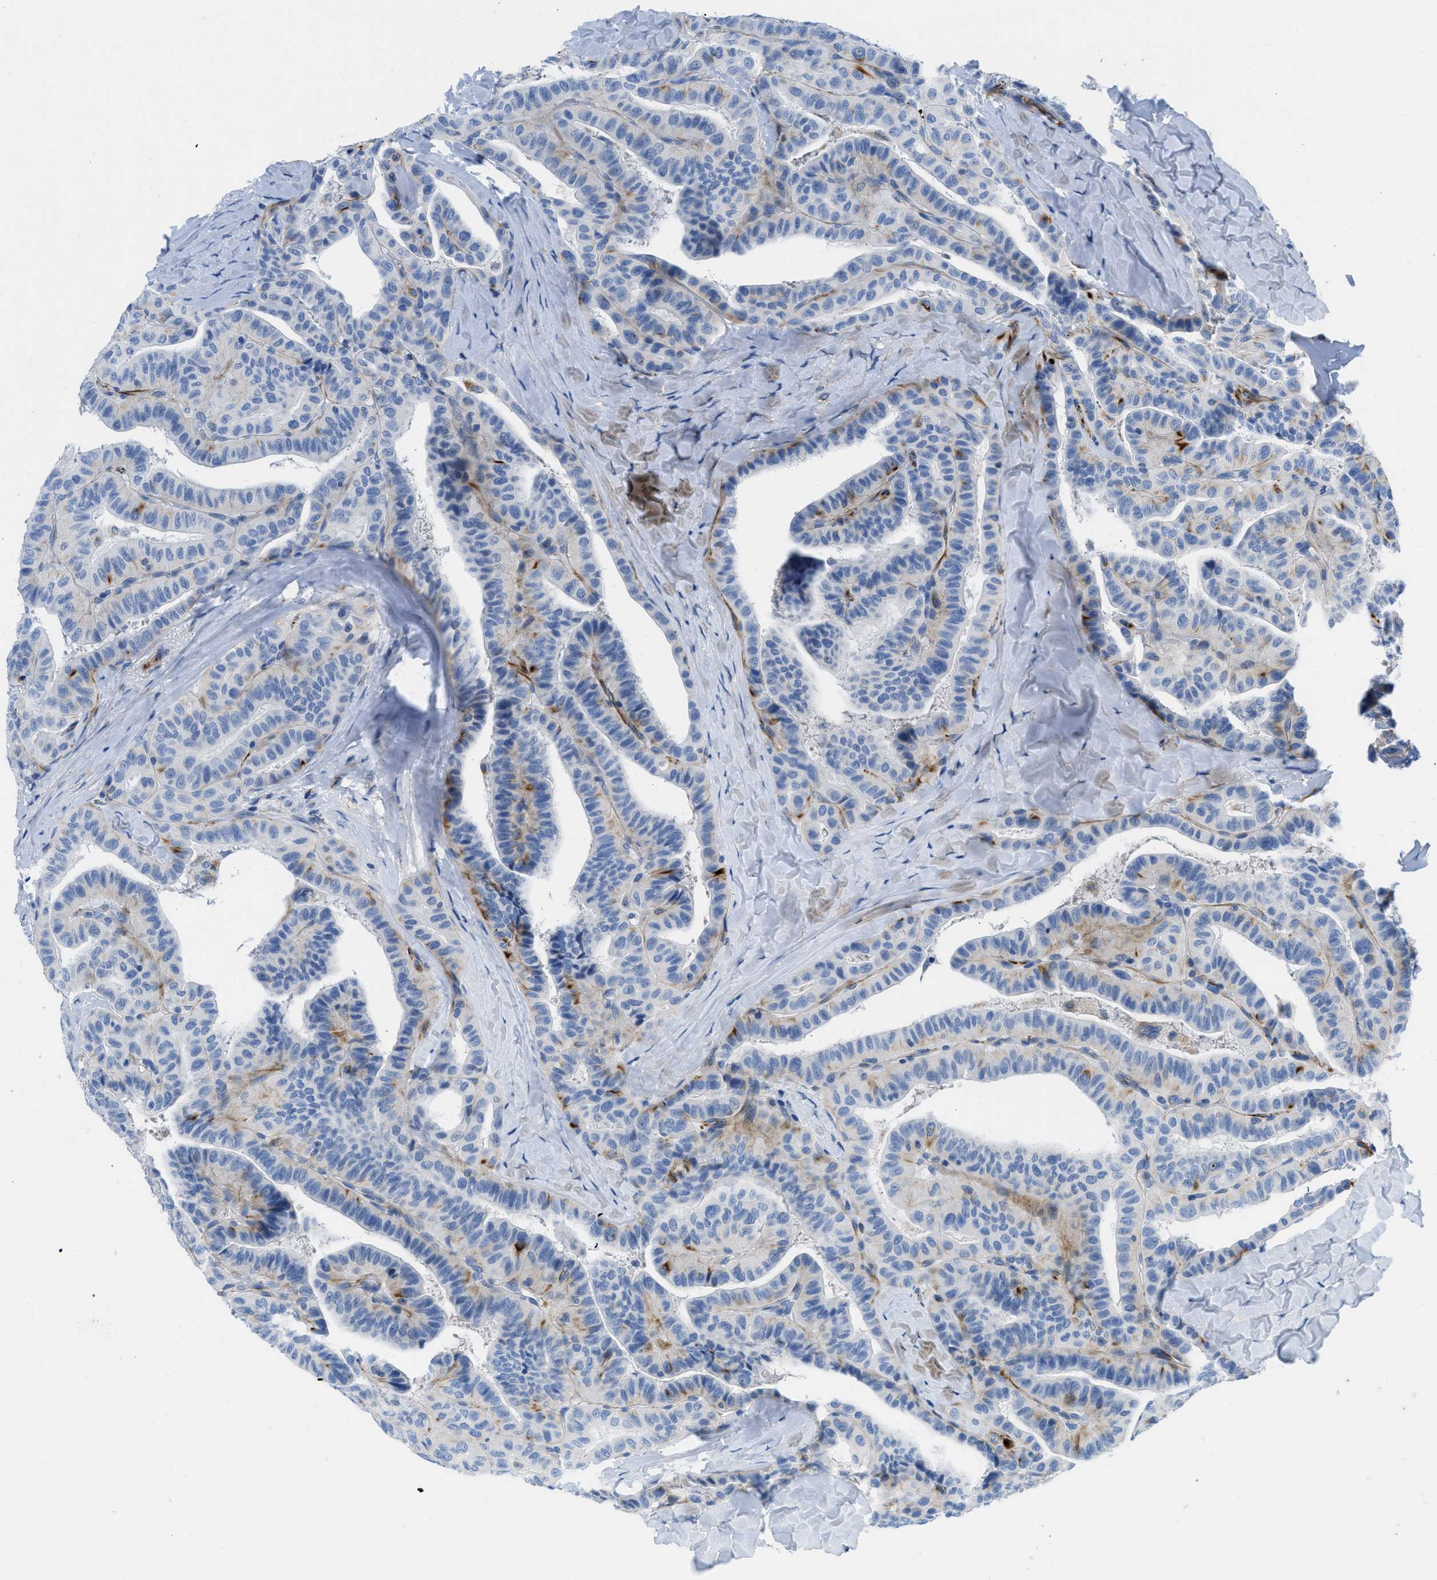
{"staining": {"intensity": "moderate", "quantity": "<25%", "location": "cytoplasmic/membranous"}, "tissue": "thyroid cancer", "cell_type": "Tumor cells", "image_type": "cancer", "snomed": [{"axis": "morphology", "description": "Papillary adenocarcinoma, NOS"}, {"axis": "topography", "description": "Thyroid gland"}], "caption": "Human papillary adenocarcinoma (thyroid) stained with a brown dye shows moderate cytoplasmic/membranous positive expression in approximately <25% of tumor cells.", "gene": "XCR1", "patient": {"sex": "male", "age": 77}}